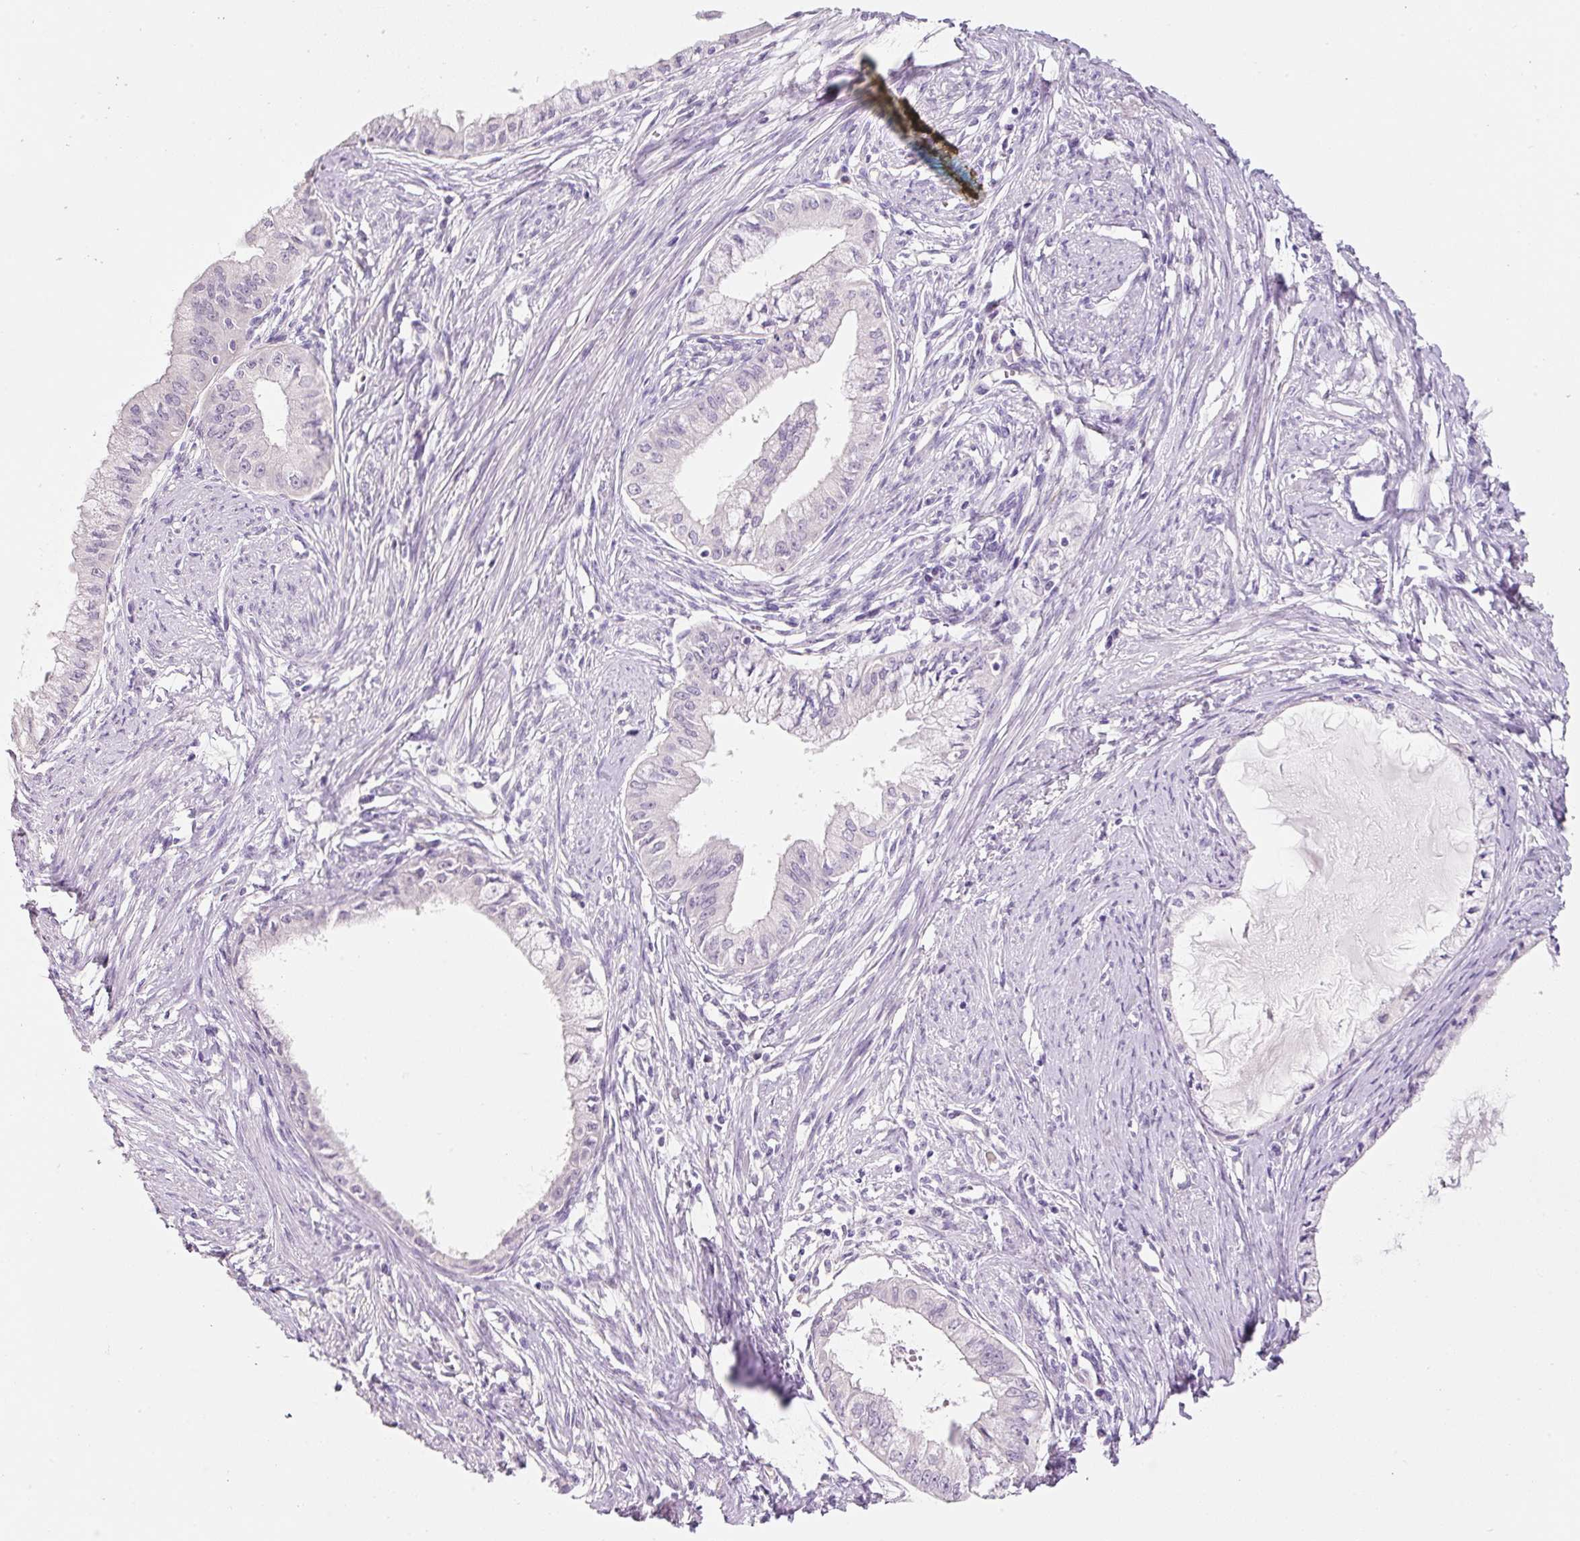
{"staining": {"intensity": "negative", "quantity": "none", "location": "none"}, "tissue": "endometrial cancer", "cell_type": "Tumor cells", "image_type": "cancer", "snomed": [{"axis": "morphology", "description": "Adenocarcinoma, NOS"}, {"axis": "topography", "description": "Endometrium"}], "caption": "Immunohistochemistry histopathology image of neoplastic tissue: endometrial cancer (adenocarcinoma) stained with DAB (3,3'-diaminobenzidine) demonstrates no significant protein expression in tumor cells.", "gene": "SYP", "patient": {"sex": "female", "age": 76}}